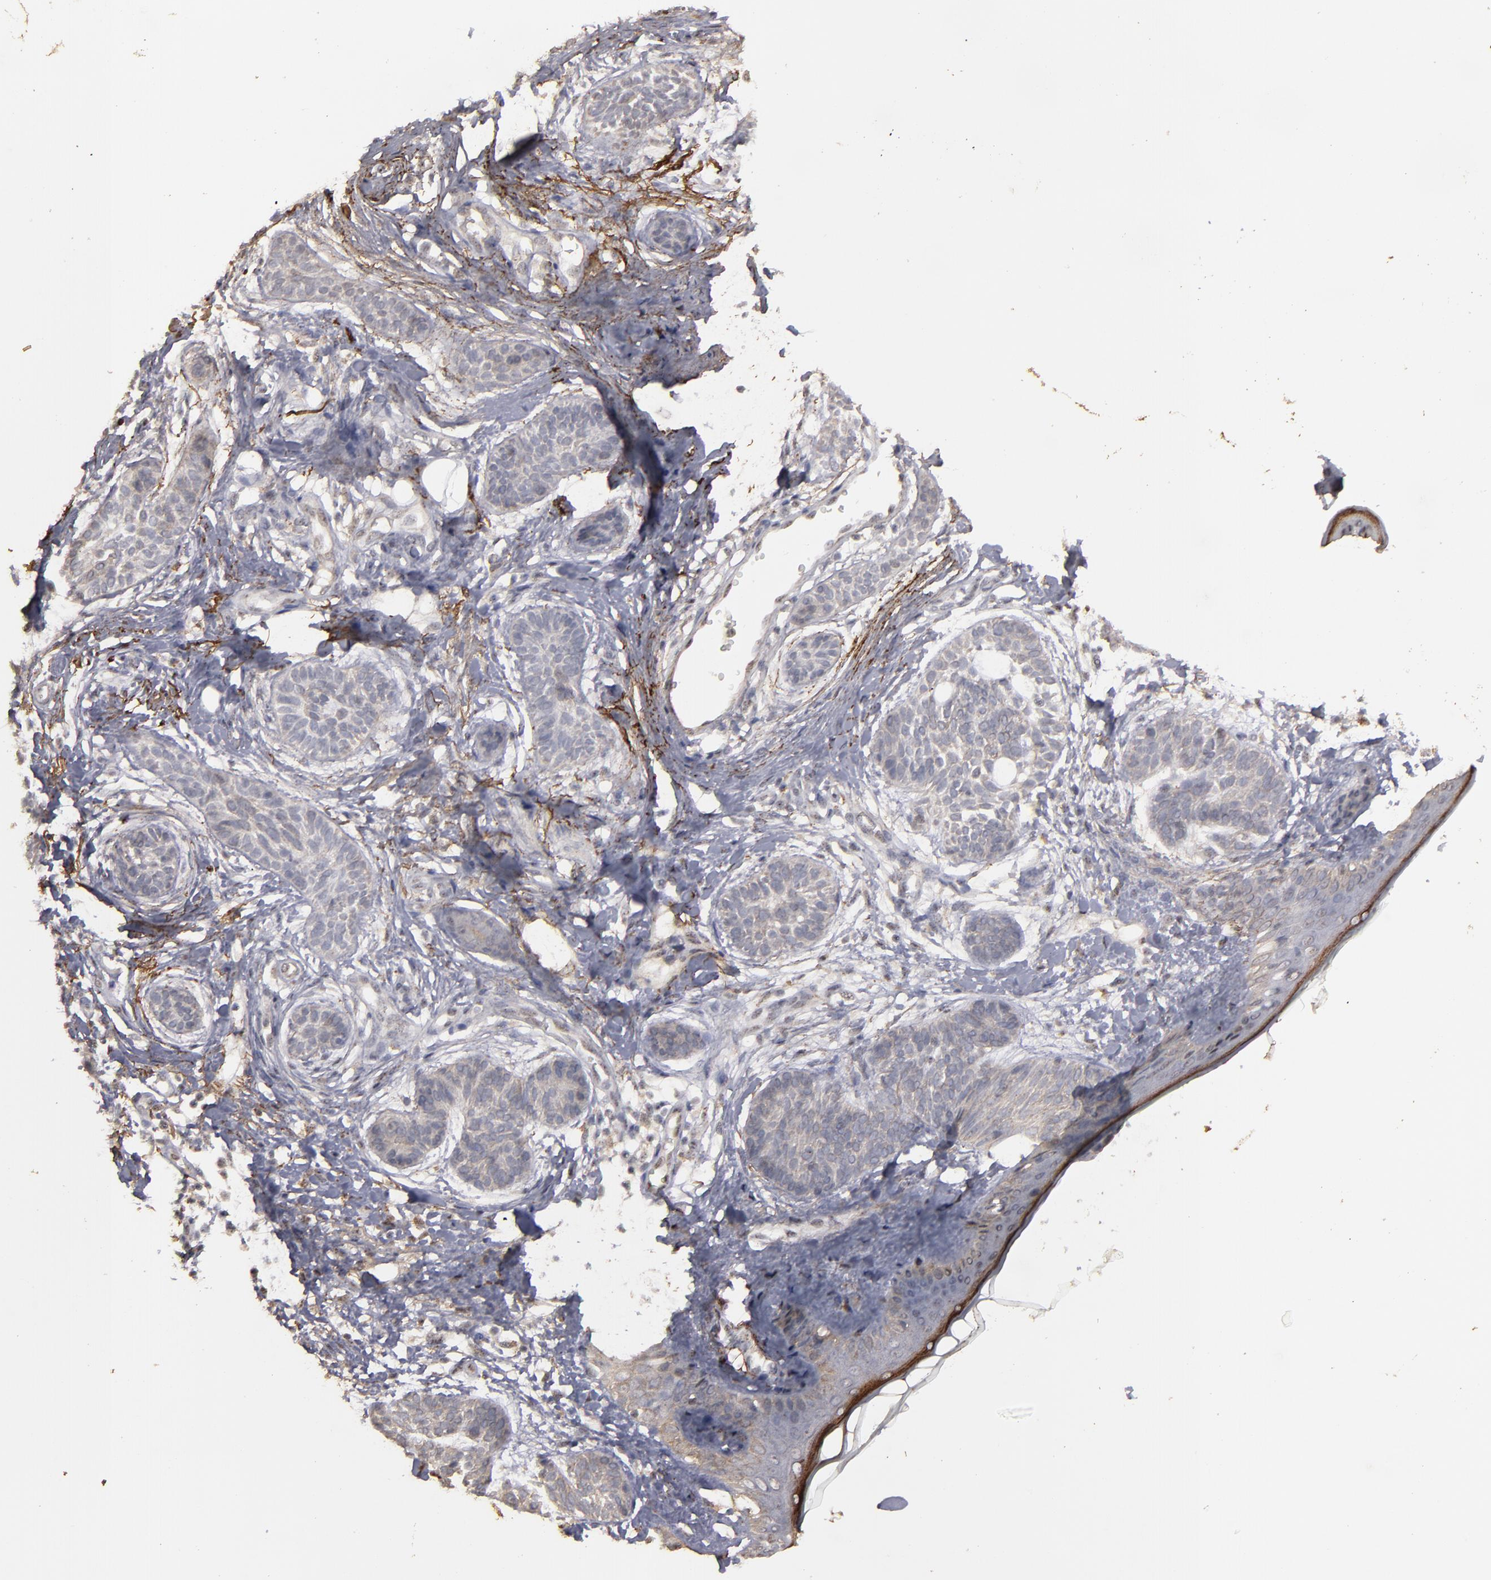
{"staining": {"intensity": "weak", "quantity": ">75%", "location": "cytoplasmic/membranous"}, "tissue": "skin cancer", "cell_type": "Tumor cells", "image_type": "cancer", "snomed": [{"axis": "morphology", "description": "Normal tissue, NOS"}, {"axis": "morphology", "description": "Basal cell carcinoma"}, {"axis": "topography", "description": "Skin"}], "caption": "The photomicrograph exhibits a brown stain indicating the presence of a protein in the cytoplasmic/membranous of tumor cells in basal cell carcinoma (skin). (brown staining indicates protein expression, while blue staining denotes nuclei).", "gene": "CD55", "patient": {"sex": "male", "age": 63}}